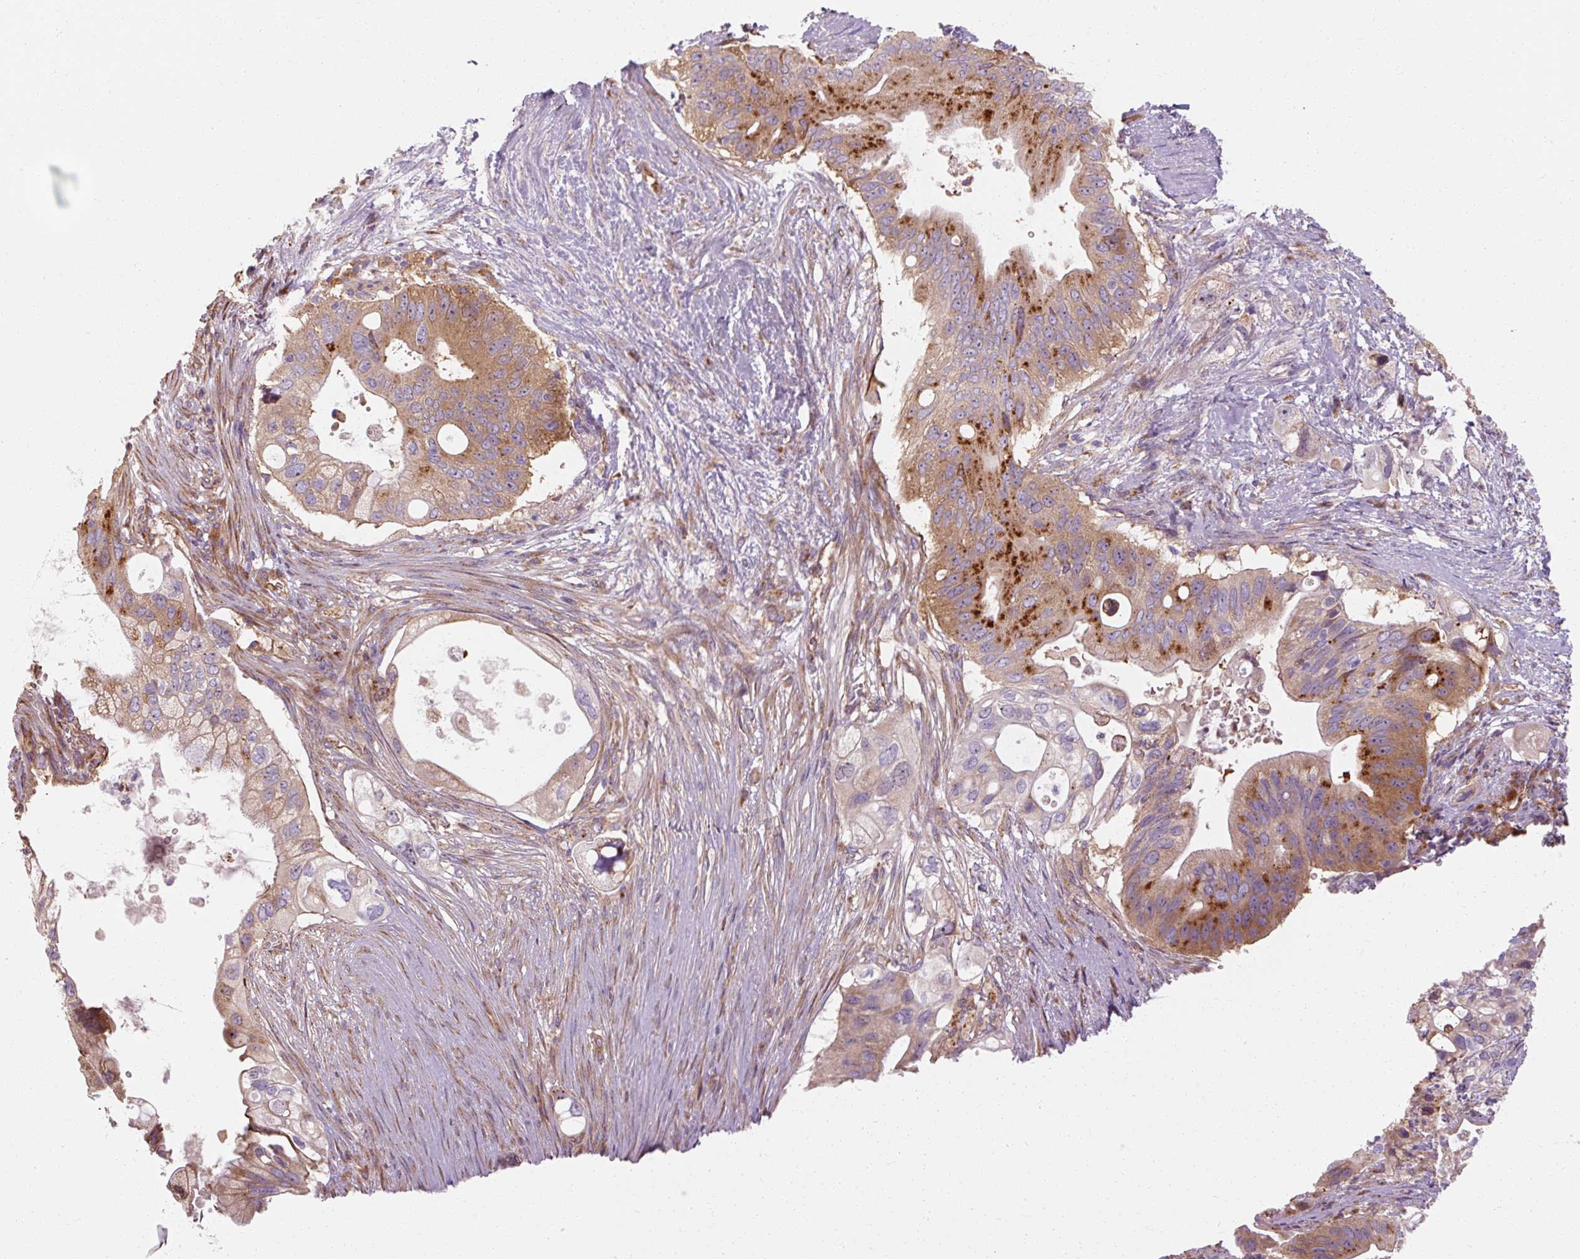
{"staining": {"intensity": "moderate", "quantity": "25%-75%", "location": "cytoplasmic/membranous"}, "tissue": "pancreatic cancer", "cell_type": "Tumor cells", "image_type": "cancer", "snomed": [{"axis": "morphology", "description": "Adenocarcinoma, NOS"}, {"axis": "topography", "description": "Pancreas"}], "caption": "High-magnification brightfield microscopy of pancreatic adenocarcinoma stained with DAB (brown) and counterstained with hematoxylin (blue). tumor cells exhibit moderate cytoplasmic/membranous positivity is identified in approximately25%-75% of cells.", "gene": "TBC1D4", "patient": {"sex": "female", "age": 72}}